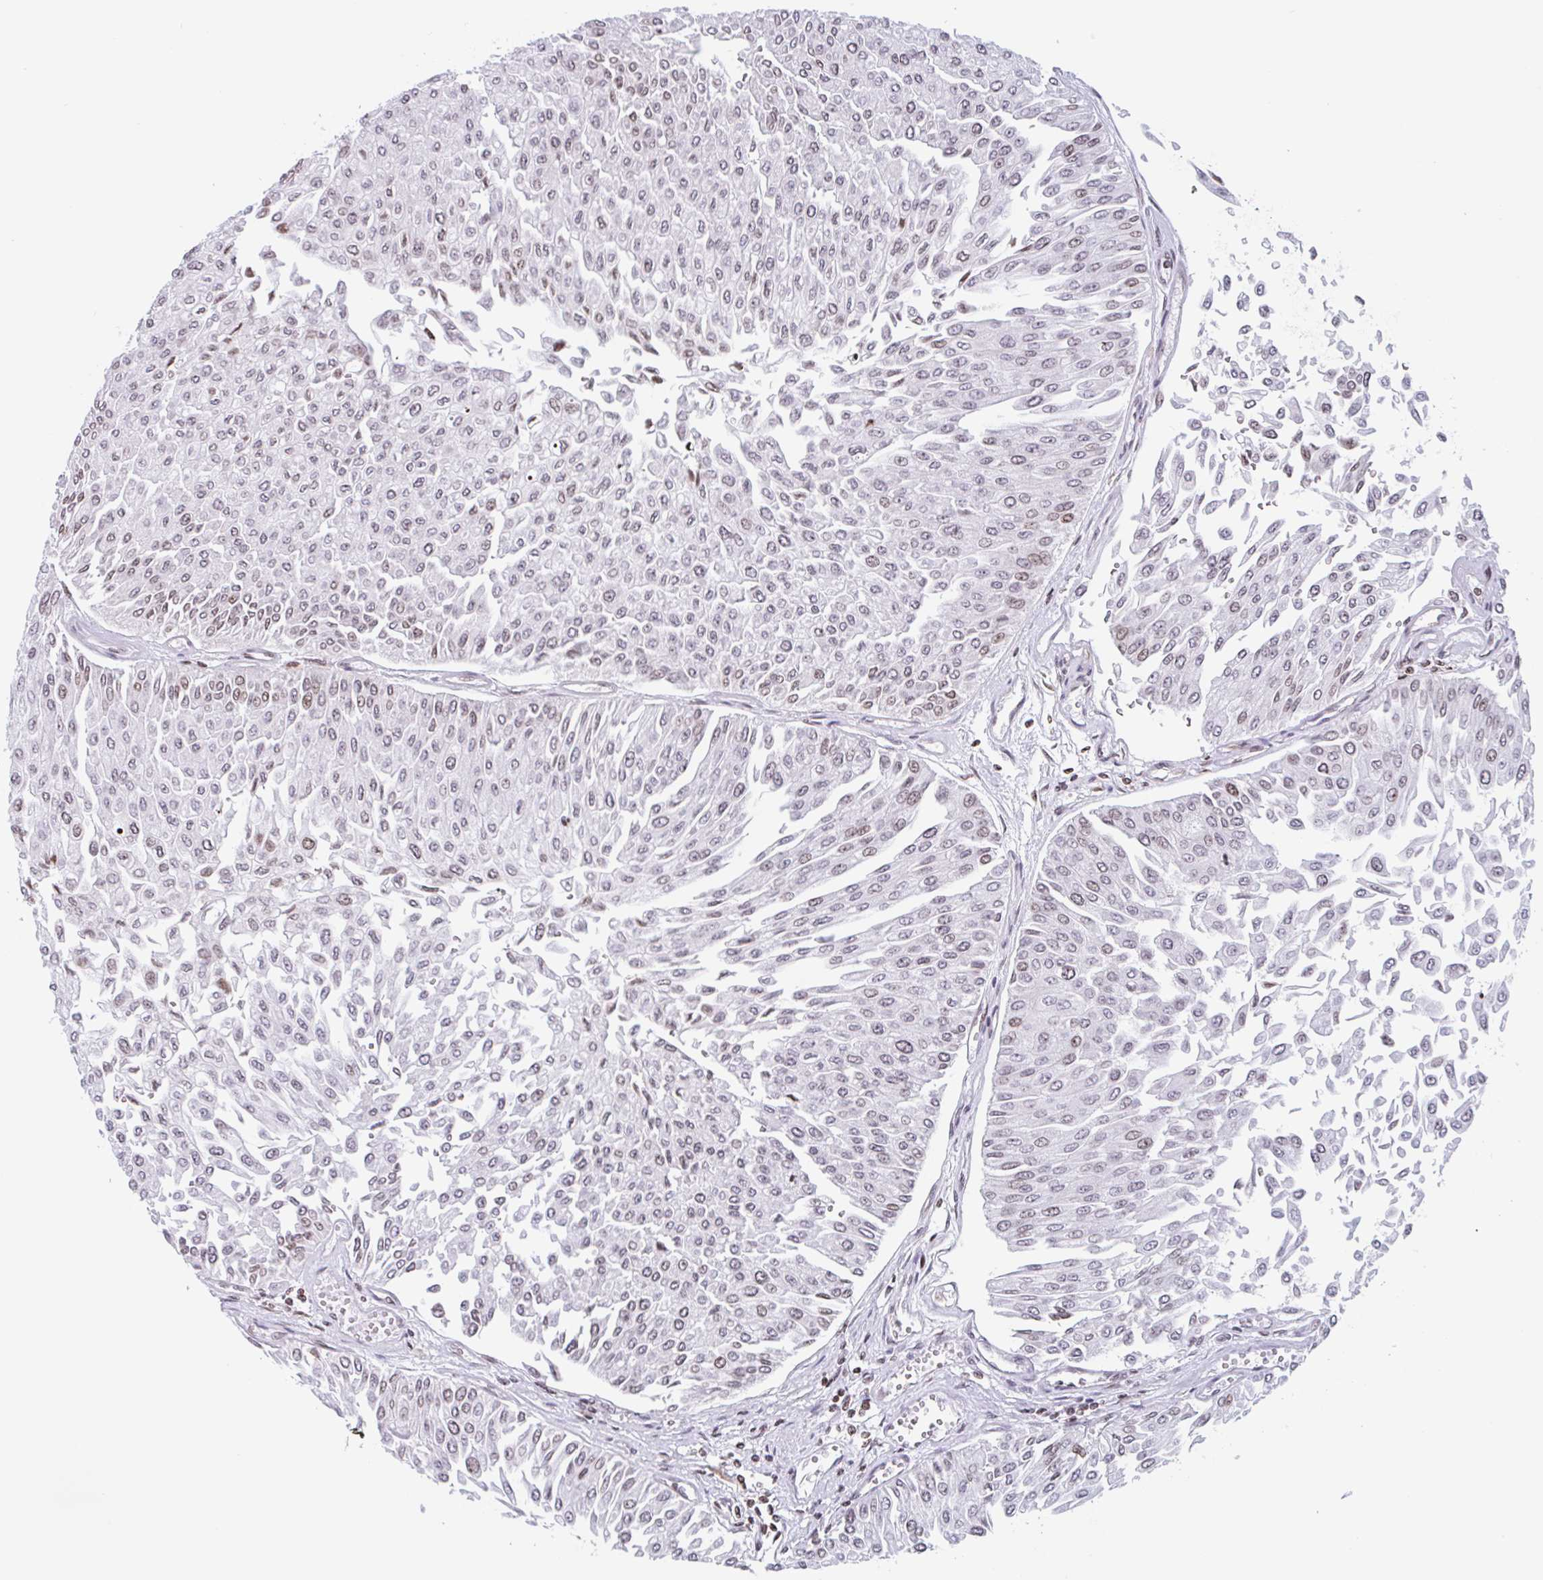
{"staining": {"intensity": "weak", "quantity": ">75%", "location": "nuclear"}, "tissue": "urothelial cancer", "cell_type": "Tumor cells", "image_type": "cancer", "snomed": [{"axis": "morphology", "description": "Urothelial carcinoma, Low grade"}, {"axis": "topography", "description": "Urinary bladder"}], "caption": "Protein analysis of low-grade urothelial carcinoma tissue shows weak nuclear positivity in about >75% of tumor cells.", "gene": "NOL6", "patient": {"sex": "male", "age": 67}}